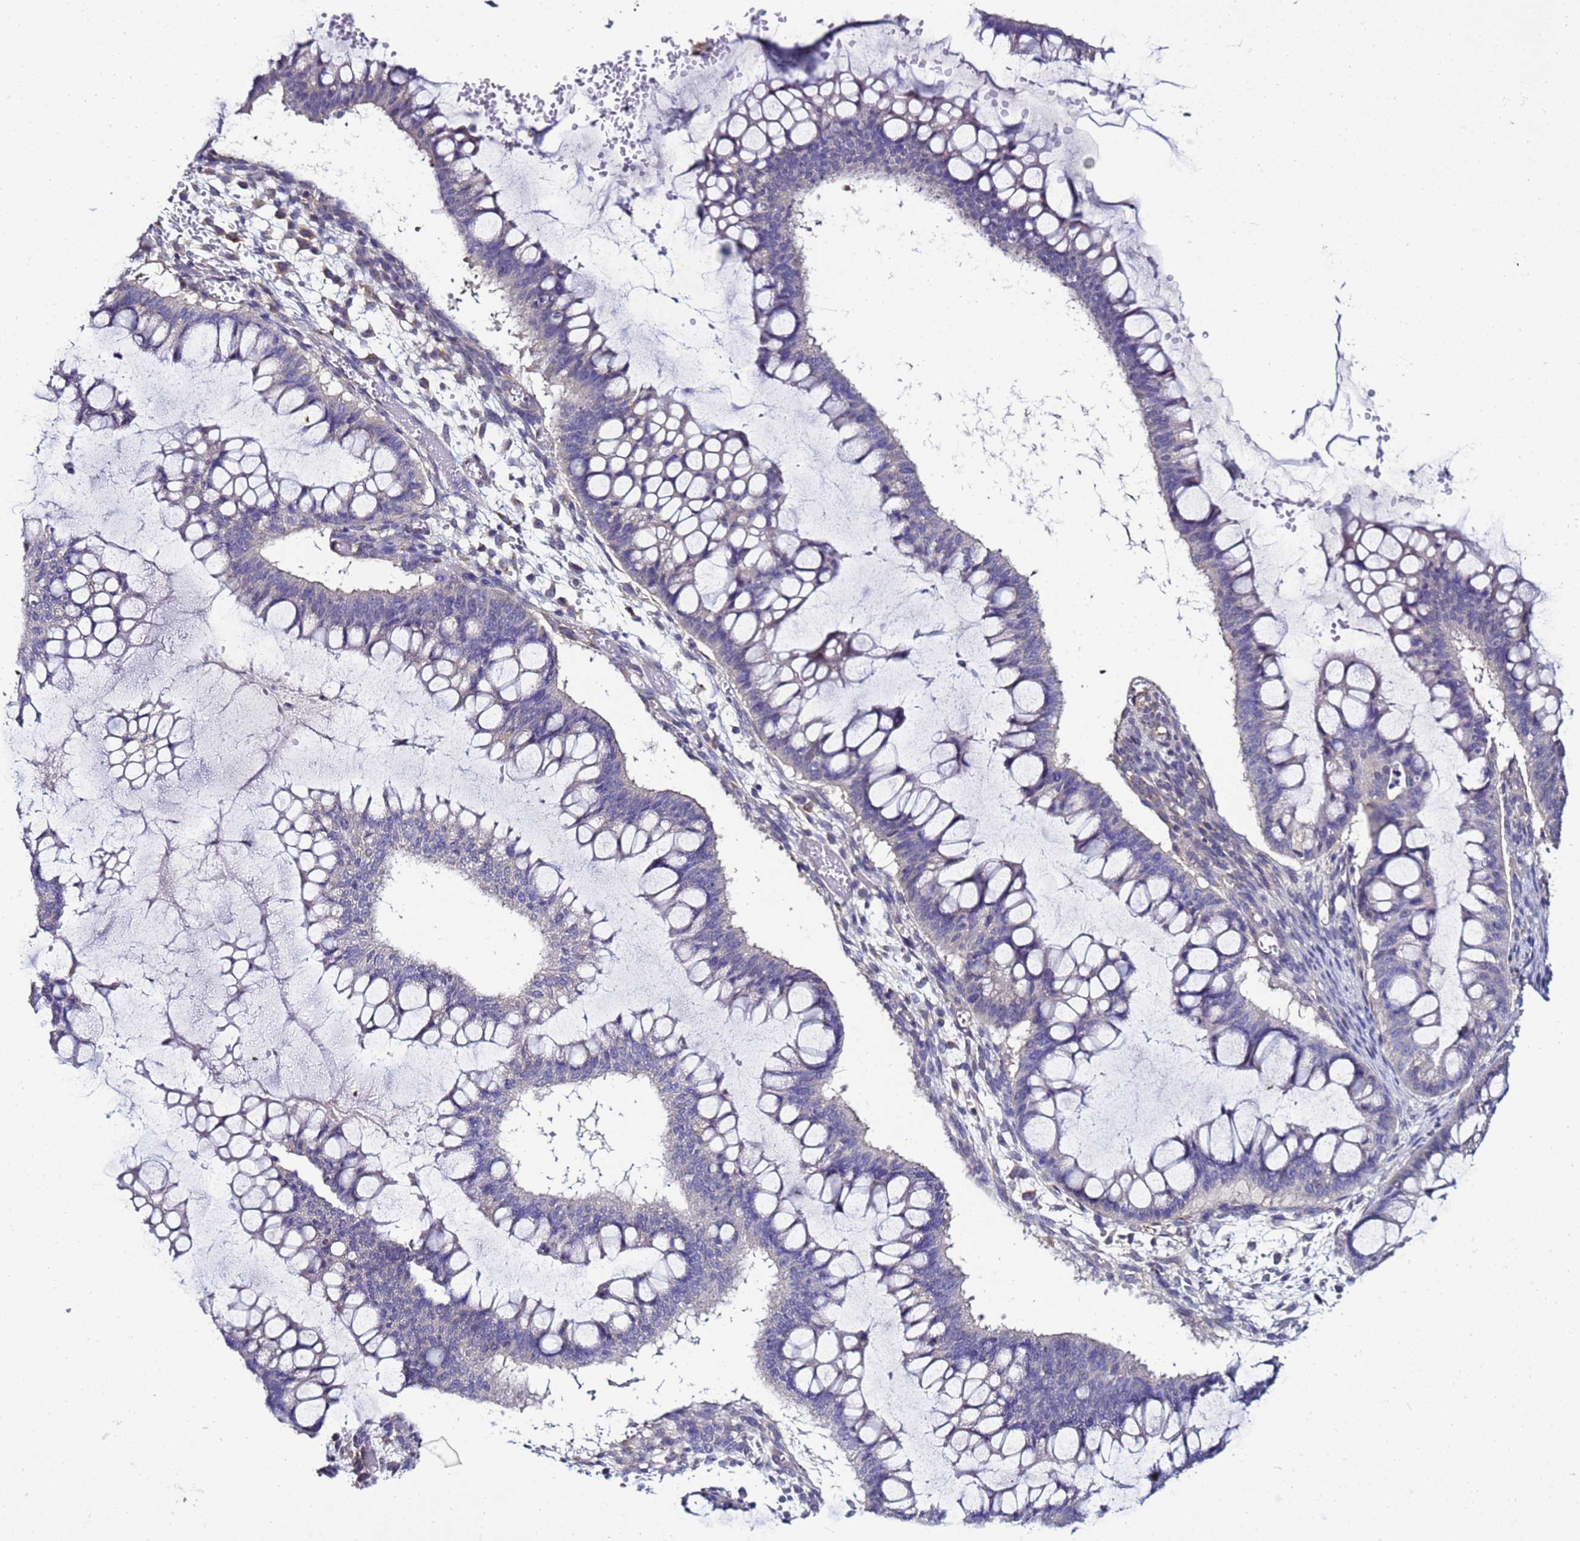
{"staining": {"intensity": "negative", "quantity": "none", "location": "none"}, "tissue": "ovarian cancer", "cell_type": "Tumor cells", "image_type": "cancer", "snomed": [{"axis": "morphology", "description": "Cystadenocarcinoma, mucinous, NOS"}, {"axis": "topography", "description": "Ovary"}], "caption": "Mucinous cystadenocarcinoma (ovarian) was stained to show a protein in brown. There is no significant expression in tumor cells.", "gene": "FAM166B", "patient": {"sex": "female", "age": 73}}